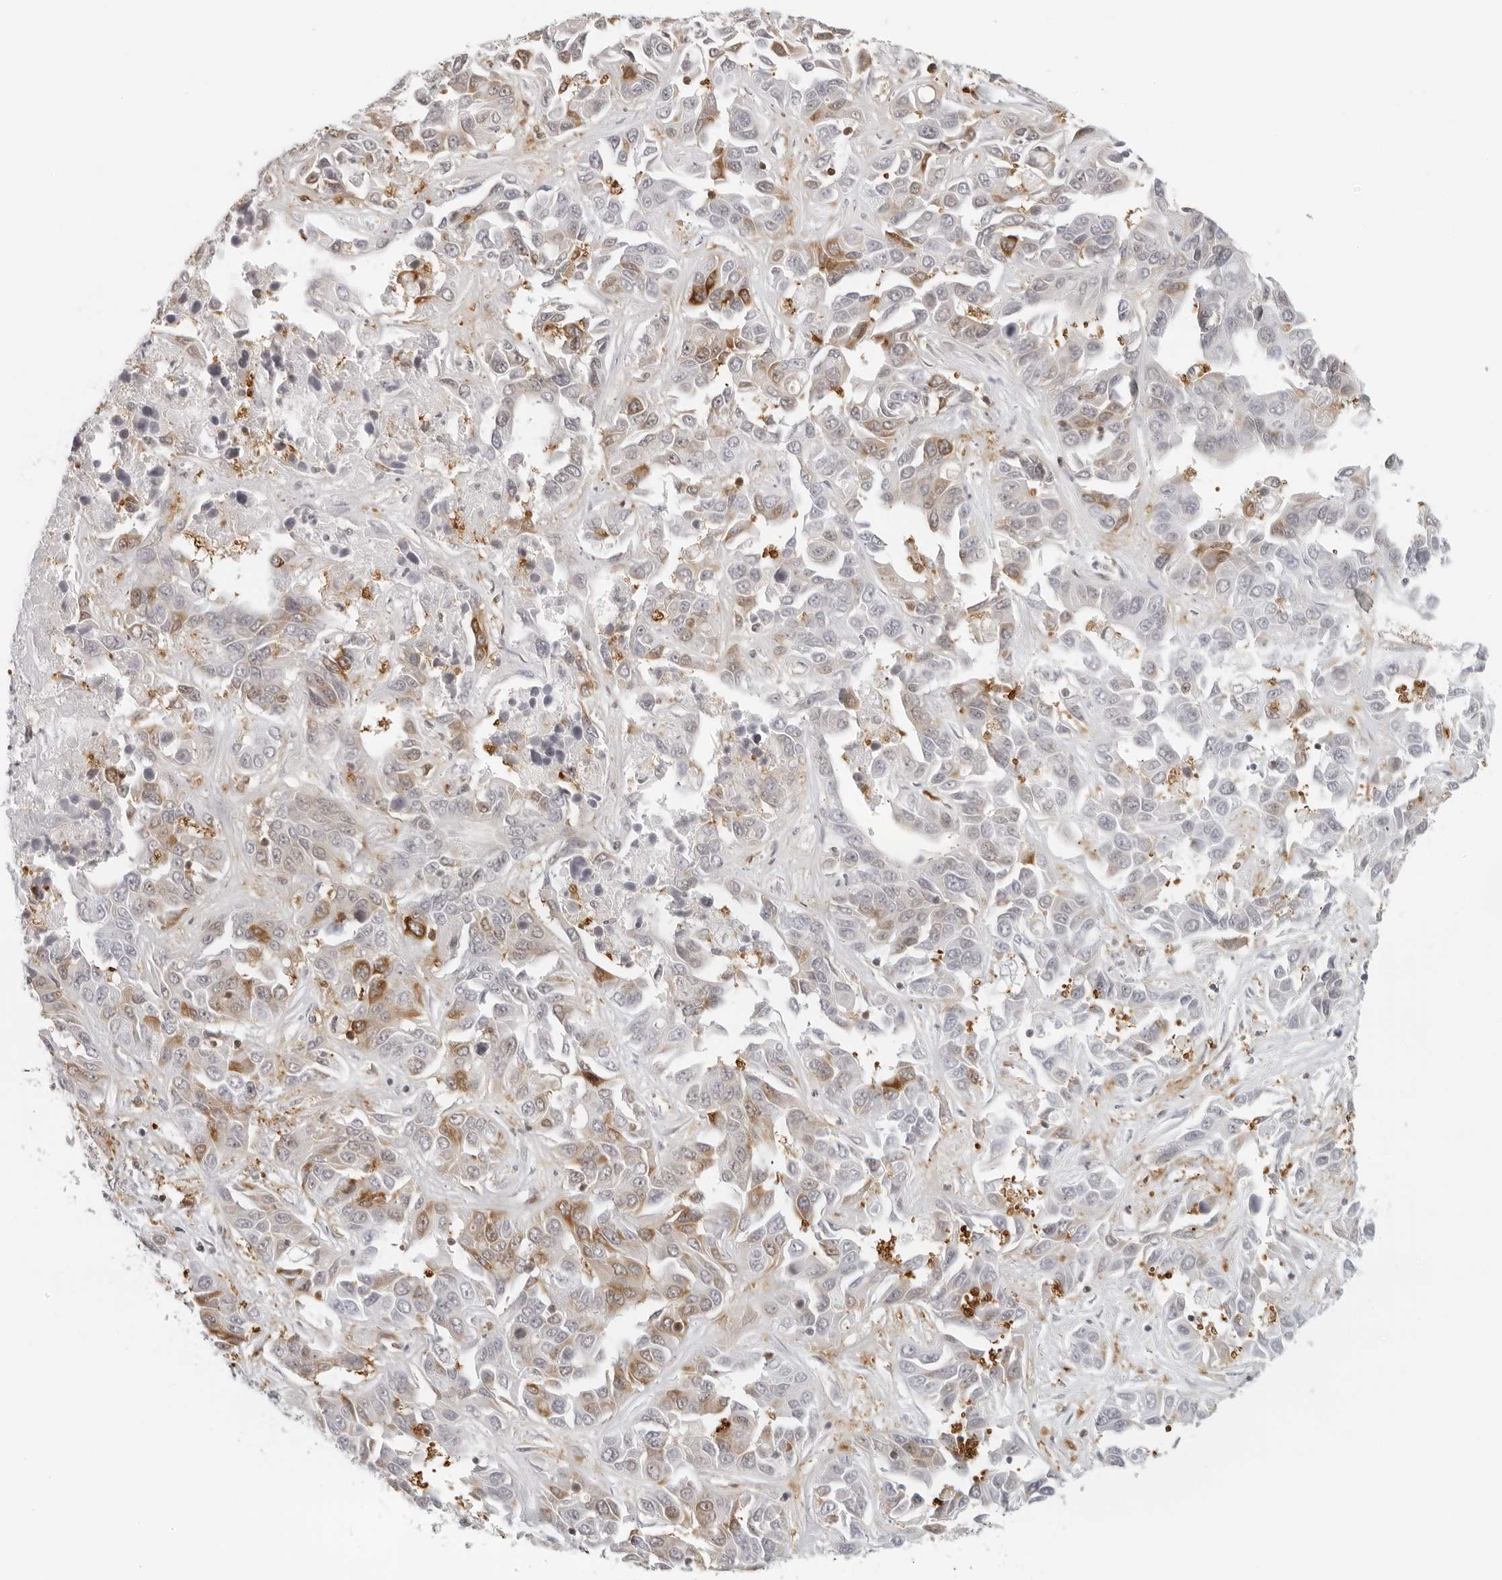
{"staining": {"intensity": "moderate", "quantity": "<25%", "location": "cytoplasmic/membranous"}, "tissue": "liver cancer", "cell_type": "Tumor cells", "image_type": "cancer", "snomed": [{"axis": "morphology", "description": "Cholangiocarcinoma"}, {"axis": "topography", "description": "Liver"}], "caption": "Human liver cholangiocarcinoma stained with a protein marker shows moderate staining in tumor cells.", "gene": "EIF4G1", "patient": {"sex": "female", "age": 52}}